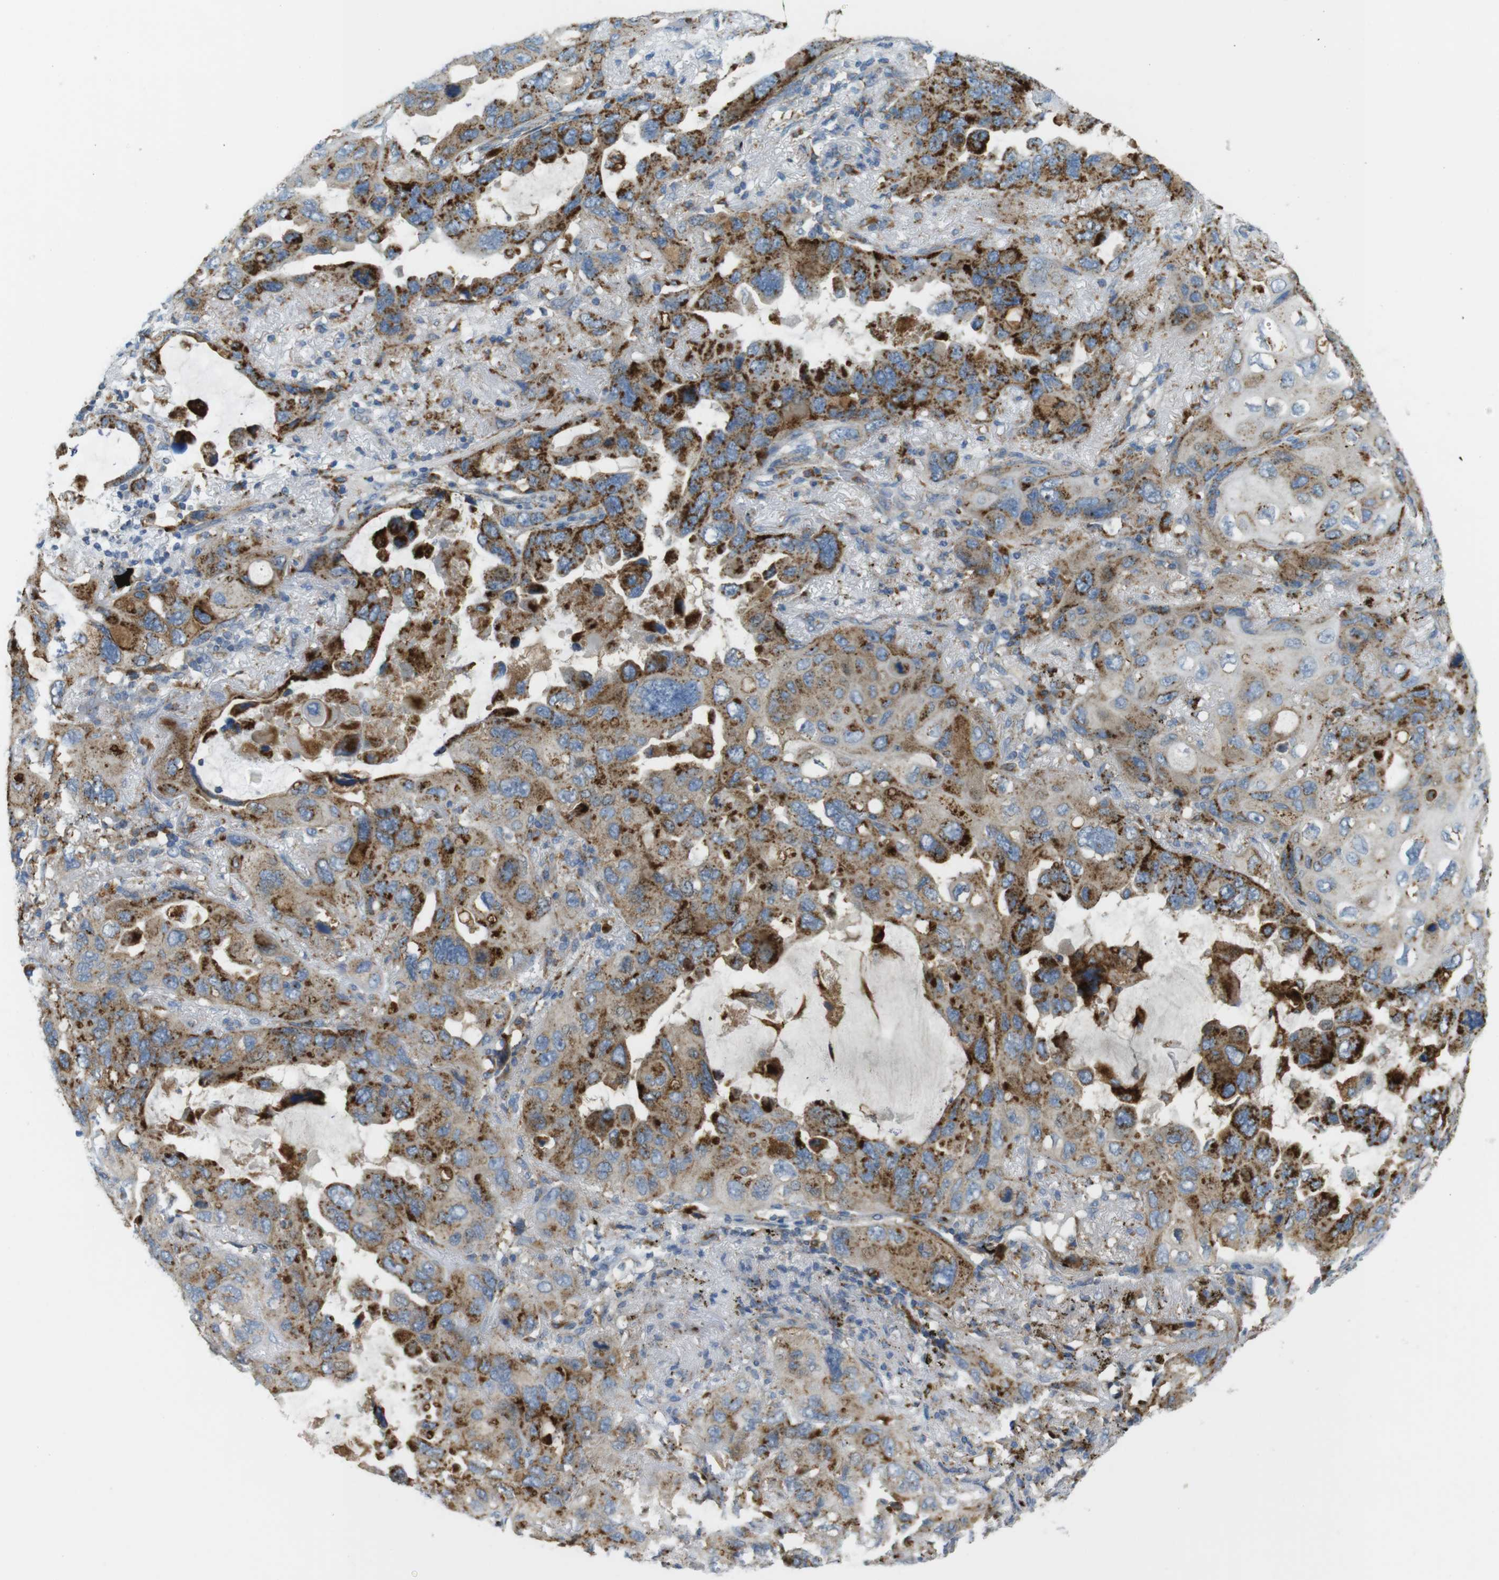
{"staining": {"intensity": "moderate", "quantity": ">75%", "location": "cytoplasmic/membranous"}, "tissue": "lung cancer", "cell_type": "Tumor cells", "image_type": "cancer", "snomed": [{"axis": "morphology", "description": "Squamous cell carcinoma, NOS"}, {"axis": "topography", "description": "Lung"}], "caption": "Protein analysis of squamous cell carcinoma (lung) tissue demonstrates moderate cytoplasmic/membranous staining in about >75% of tumor cells.", "gene": "LAMP1", "patient": {"sex": "female", "age": 73}}